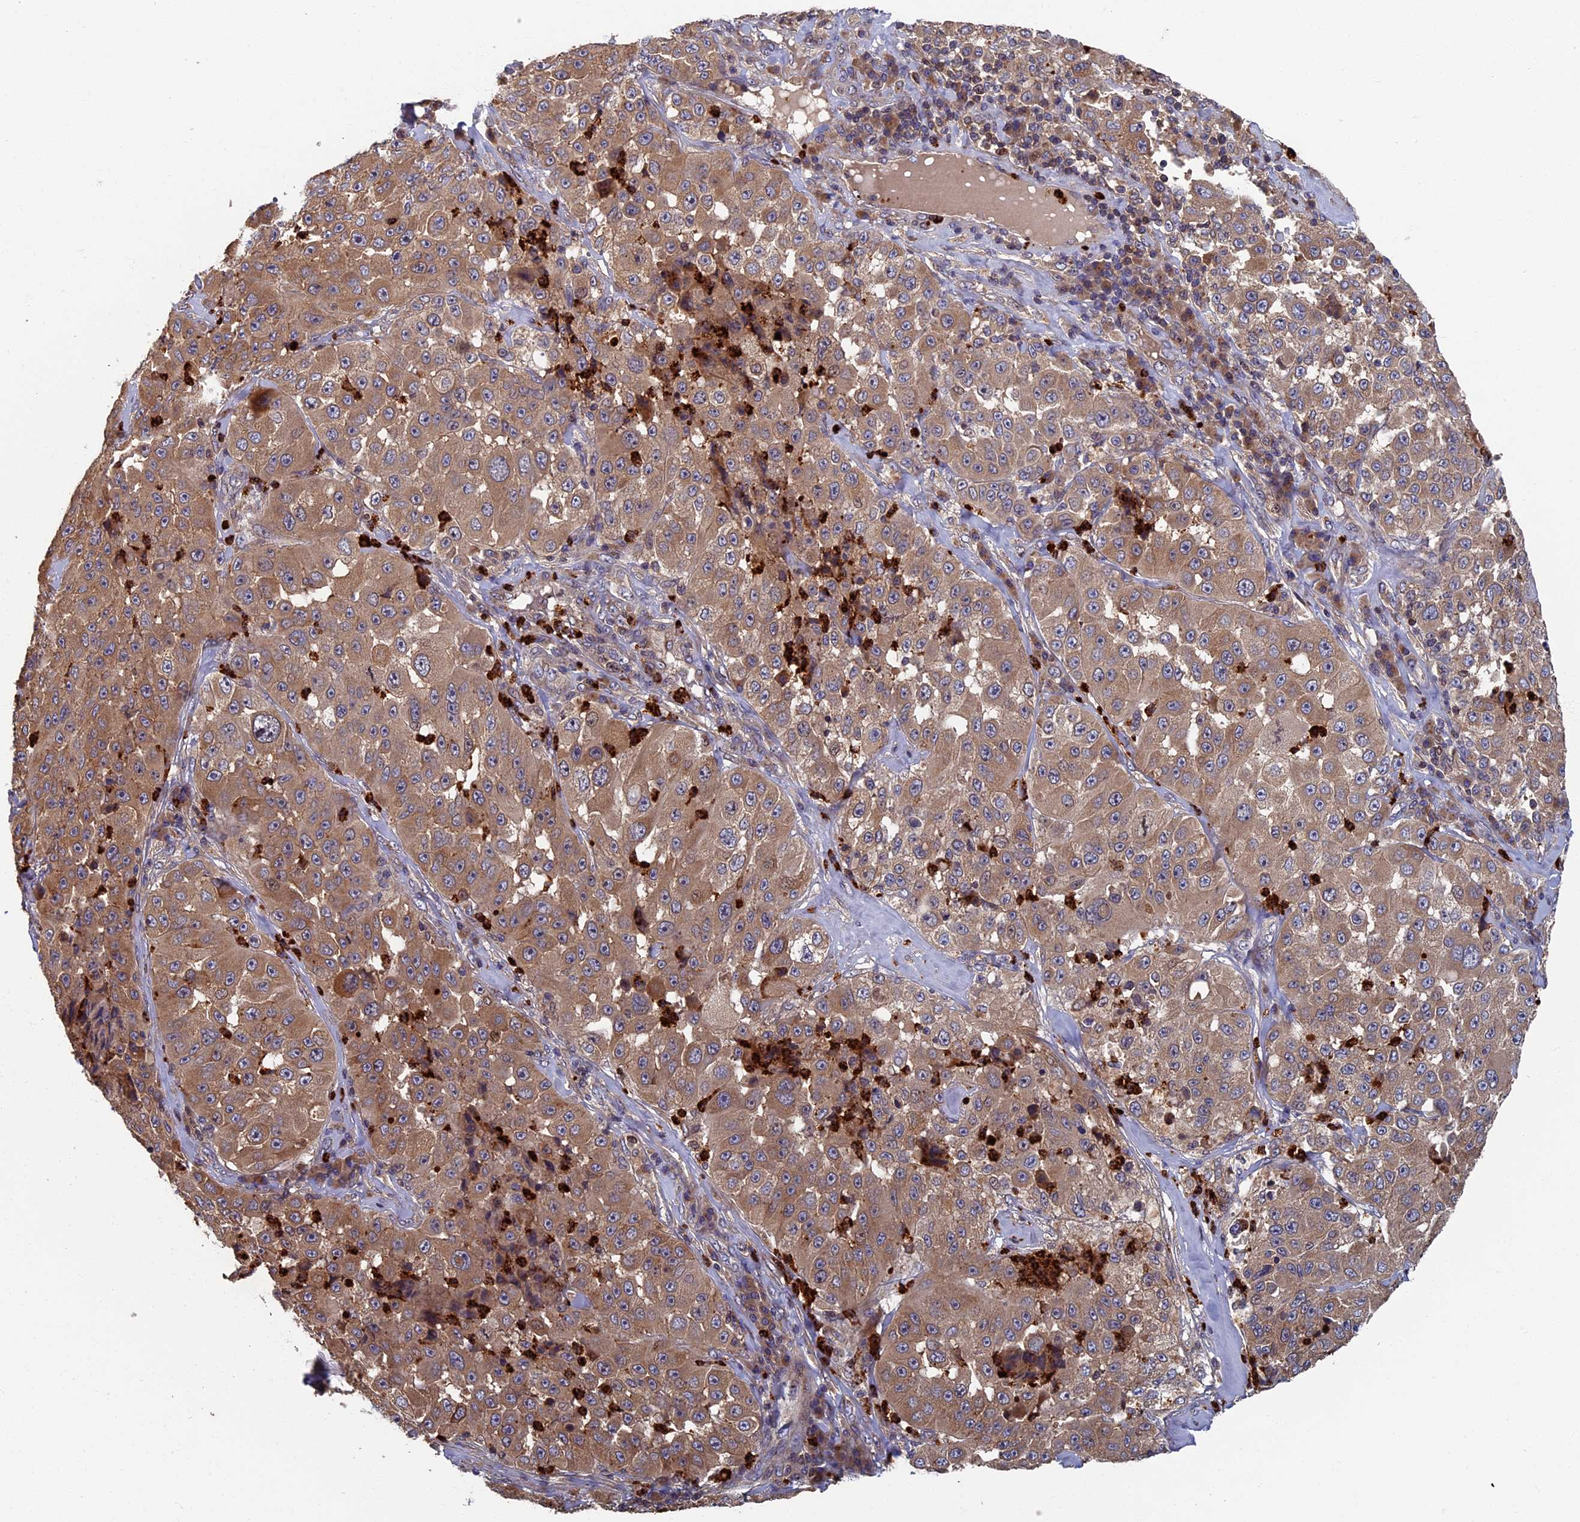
{"staining": {"intensity": "moderate", "quantity": ">75%", "location": "cytoplasmic/membranous"}, "tissue": "melanoma", "cell_type": "Tumor cells", "image_type": "cancer", "snomed": [{"axis": "morphology", "description": "Malignant melanoma, Metastatic site"}, {"axis": "topography", "description": "Lymph node"}], "caption": "IHC (DAB) staining of human melanoma displays moderate cytoplasmic/membranous protein positivity in approximately >75% of tumor cells.", "gene": "TNK2", "patient": {"sex": "male", "age": 62}}